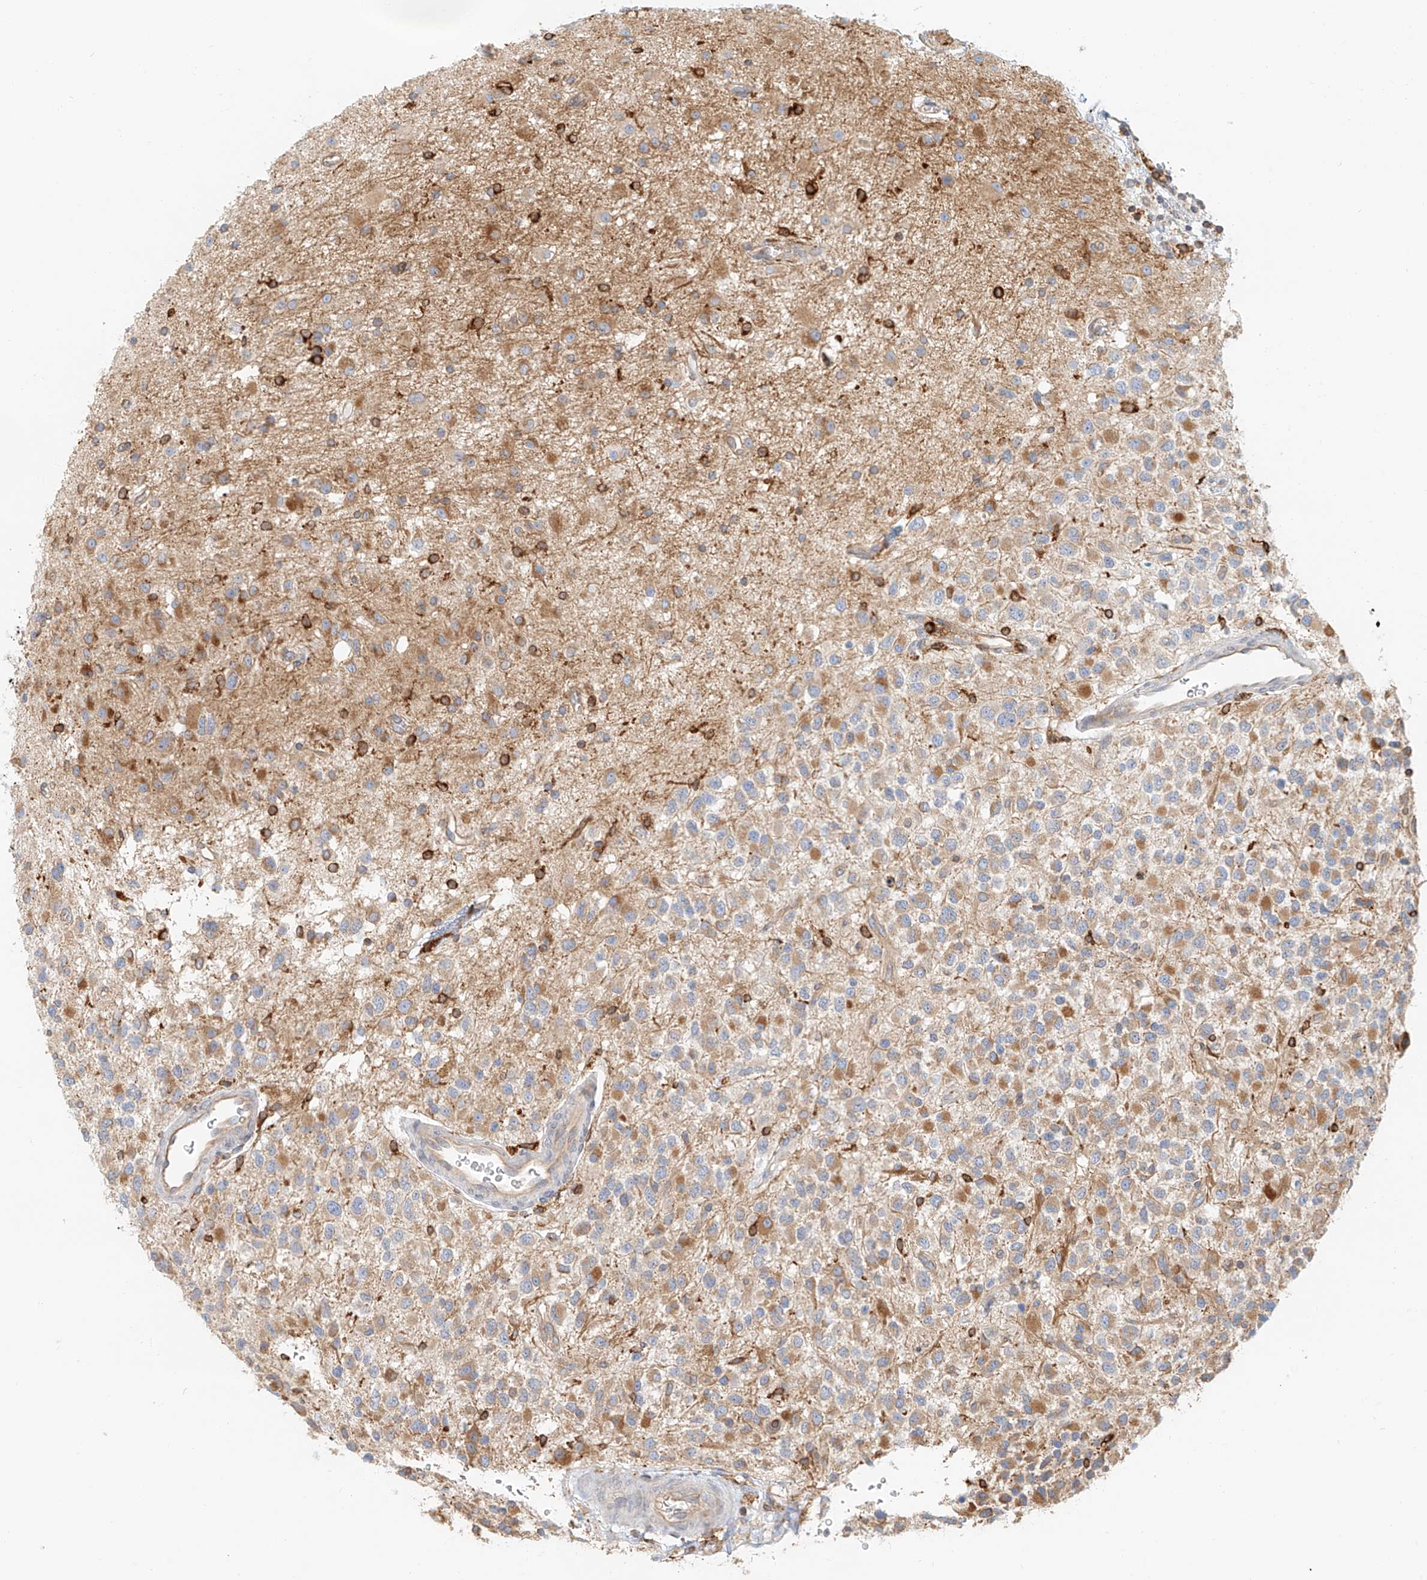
{"staining": {"intensity": "weak", "quantity": "25%-75%", "location": "cytoplasmic/membranous"}, "tissue": "glioma", "cell_type": "Tumor cells", "image_type": "cancer", "snomed": [{"axis": "morphology", "description": "Glioma, malignant, High grade"}, {"axis": "topography", "description": "Brain"}], "caption": "IHC of glioma displays low levels of weak cytoplasmic/membranous staining in approximately 25%-75% of tumor cells.", "gene": "DHRS7", "patient": {"sex": "male", "age": 34}}